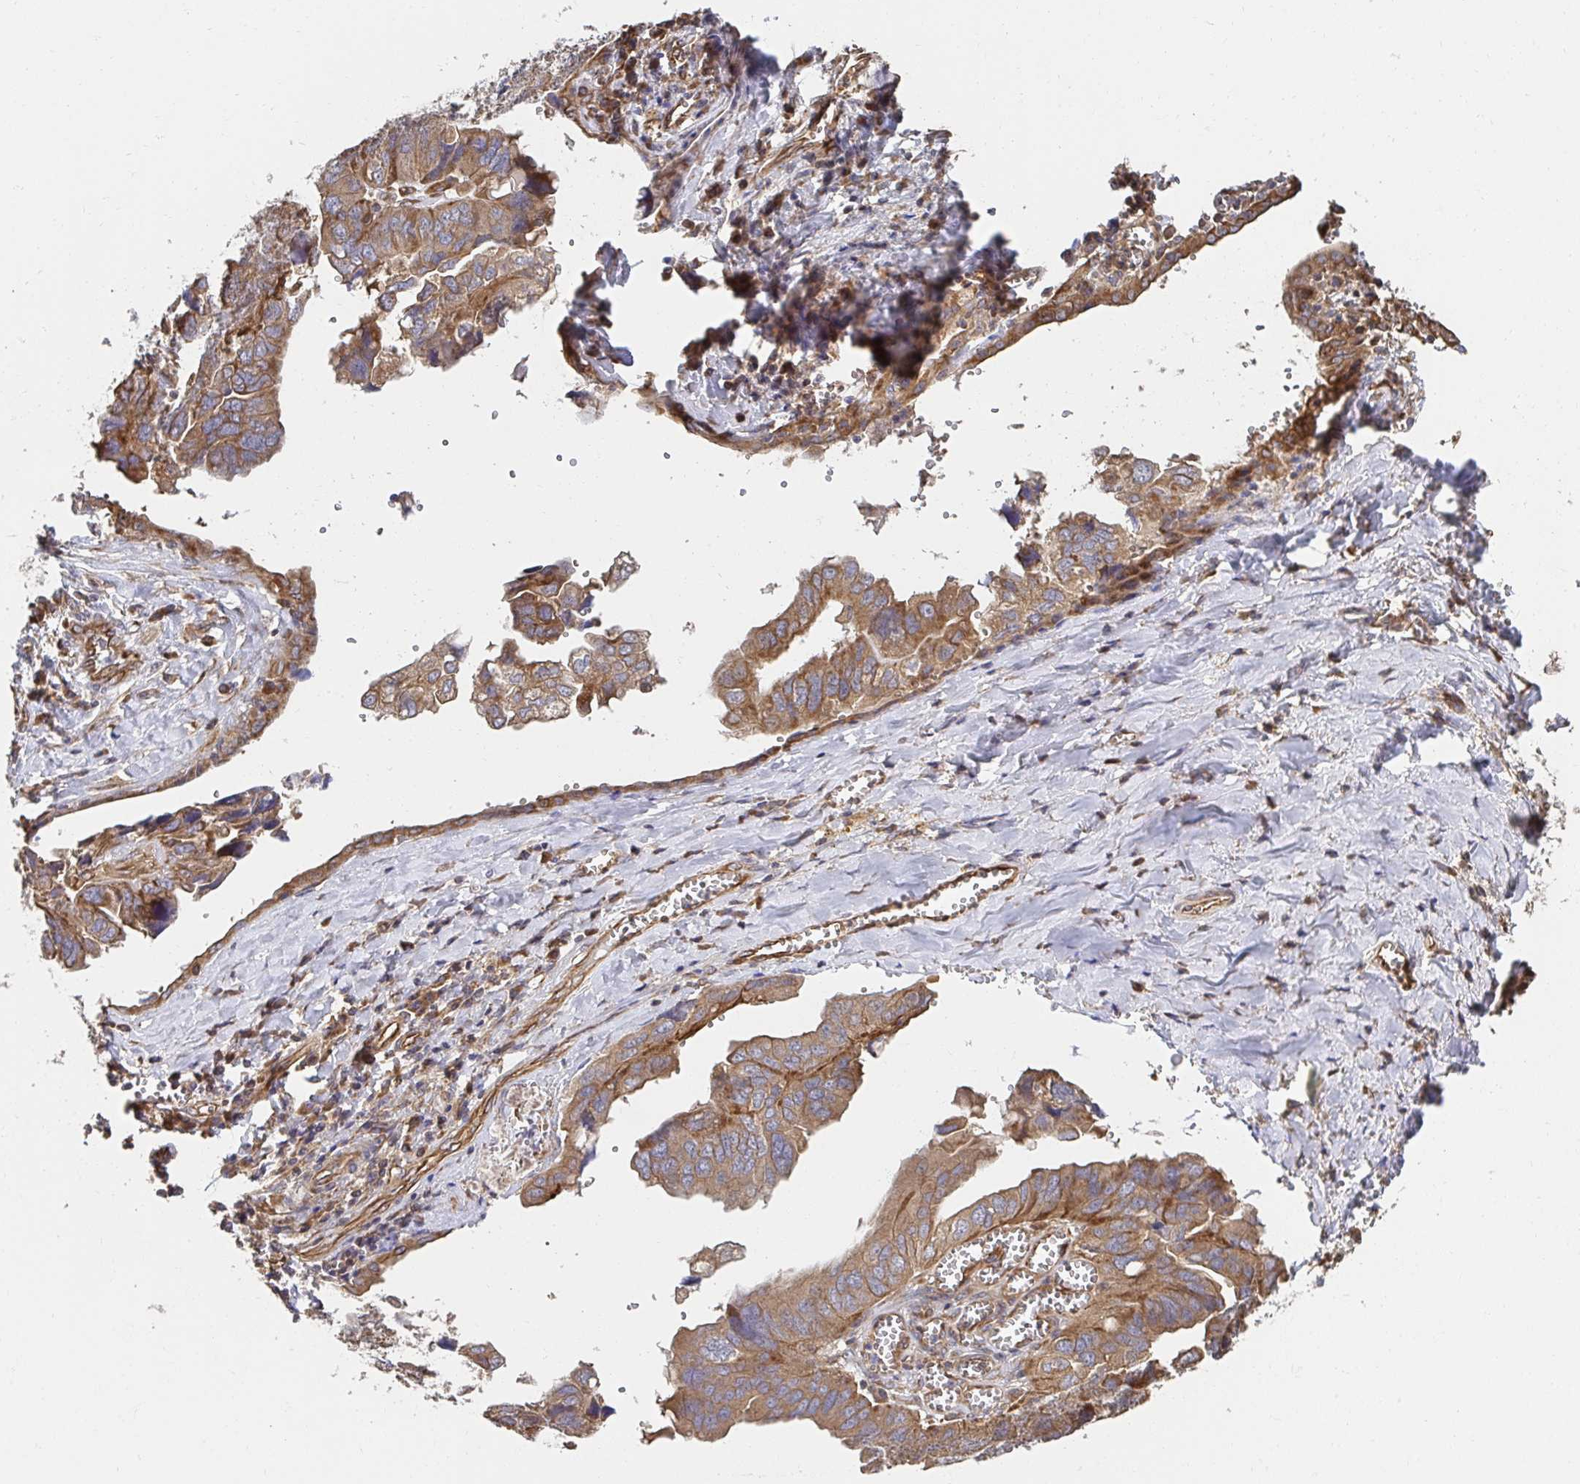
{"staining": {"intensity": "moderate", "quantity": ">75%", "location": "cytoplasmic/membranous"}, "tissue": "ovarian cancer", "cell_type": "Tumor cells", "image_type": "cancer", "snomed": [{"axis": "morphology", "description": "Cystadenocarcinoma, serous, NOS"}, {"axis": "topography", "description": "Ovary"}], "caption": "Protein expression analysis of ovarian cancer exhibits moderate cytoplasmic/membranous staining in about >75% of tumor cells.", "gene": "APBB1", "patient": {"sex": "female", "age": 79}}